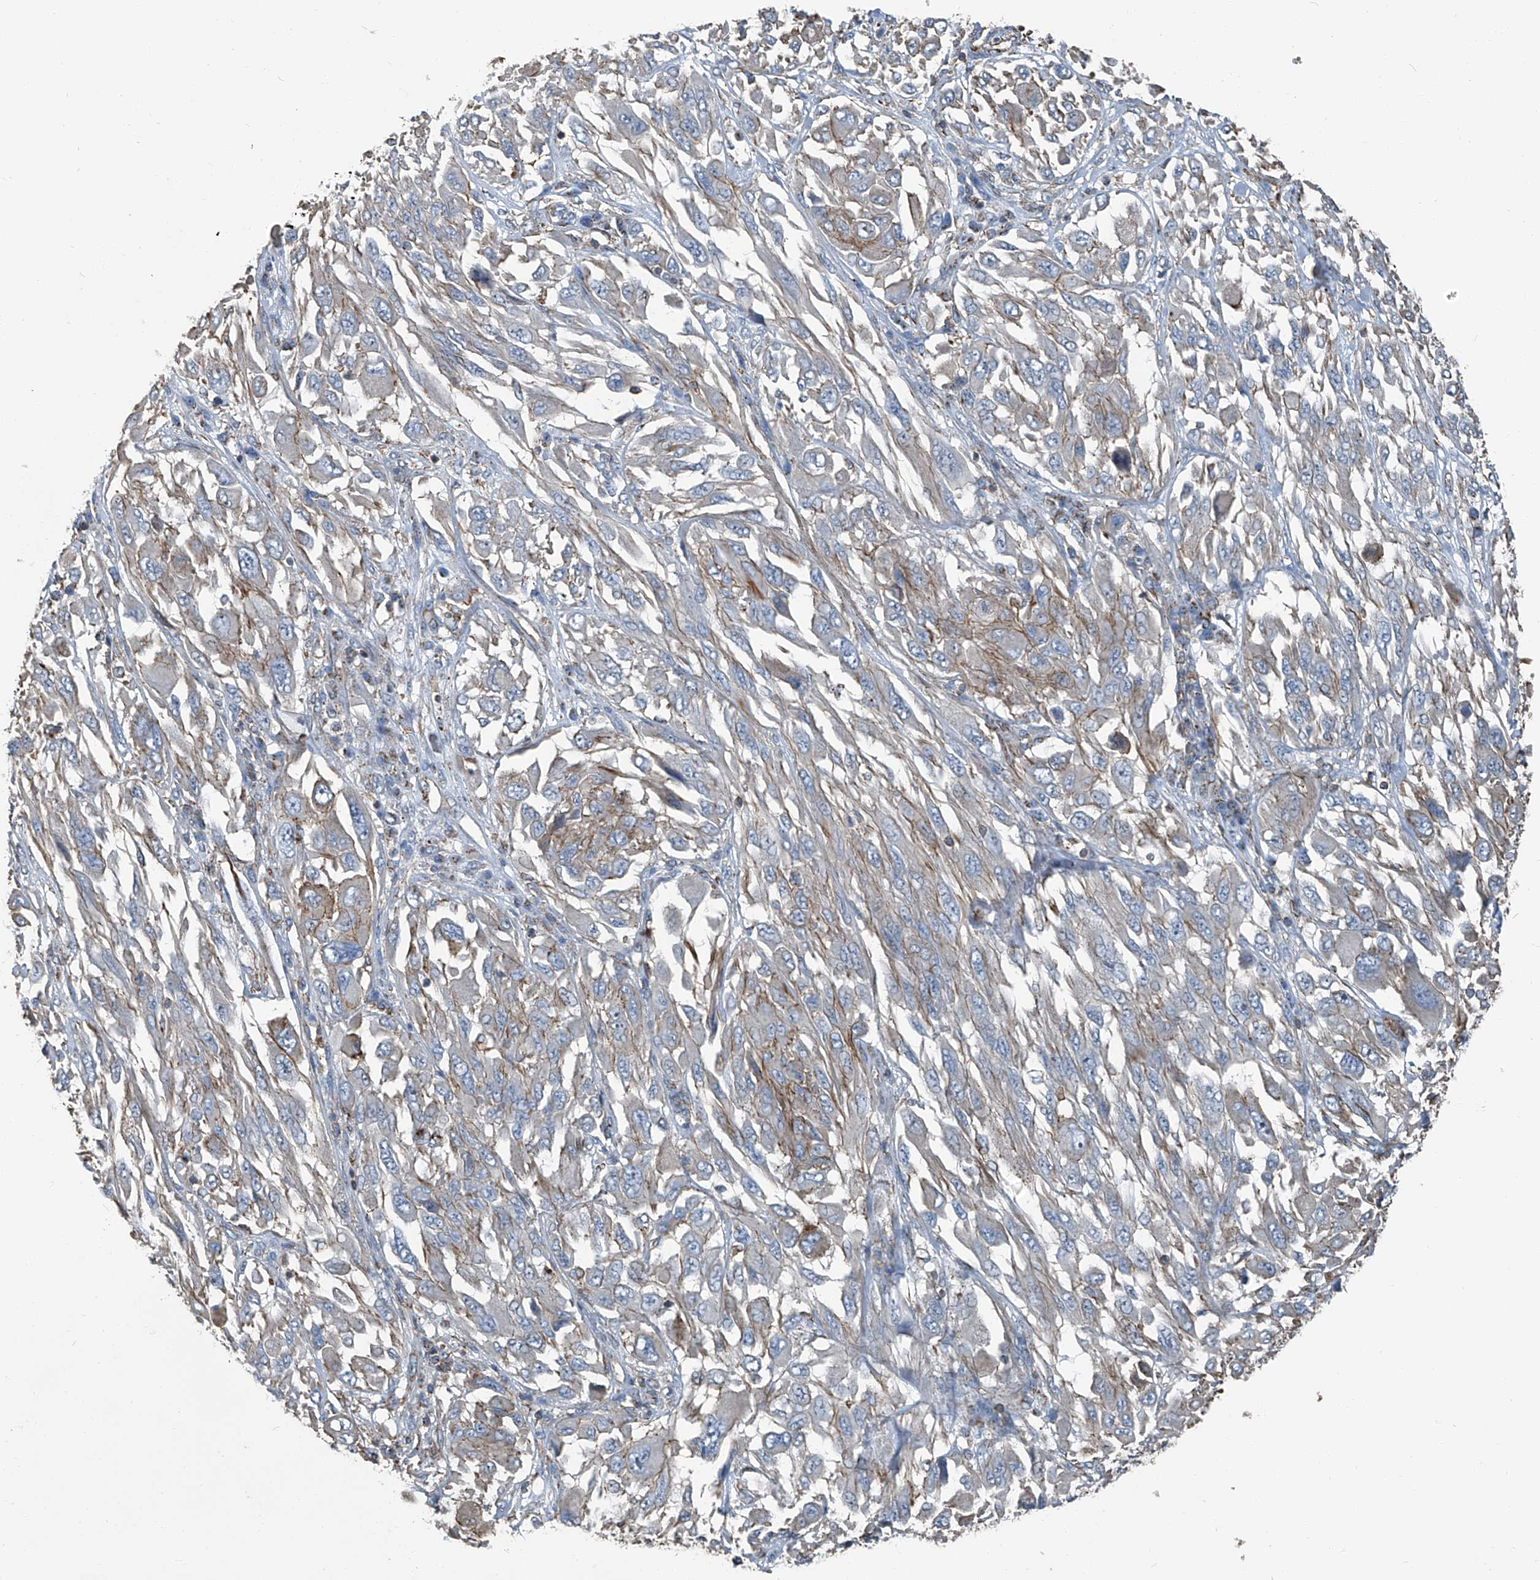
{"staining": {"intensity": "weak", "quantity": "<25%", "location": "cytoplasmic/membranous"}, "tissue": "melanoma", "cell_type": "Tumor cells", "image_type": "cancer", "snomed": [{"axis": "morphology", "description": "Malignant melanoma, NOS"}, {"axis": "topography", "description": "Skin"}], "caption": "IHC histopathology image of human melanoma stained for a protein (brown), which displays no expression in tumor cells.", "gene": "SEPTIN7", "patient": {"sex": "female", "age": 91}}